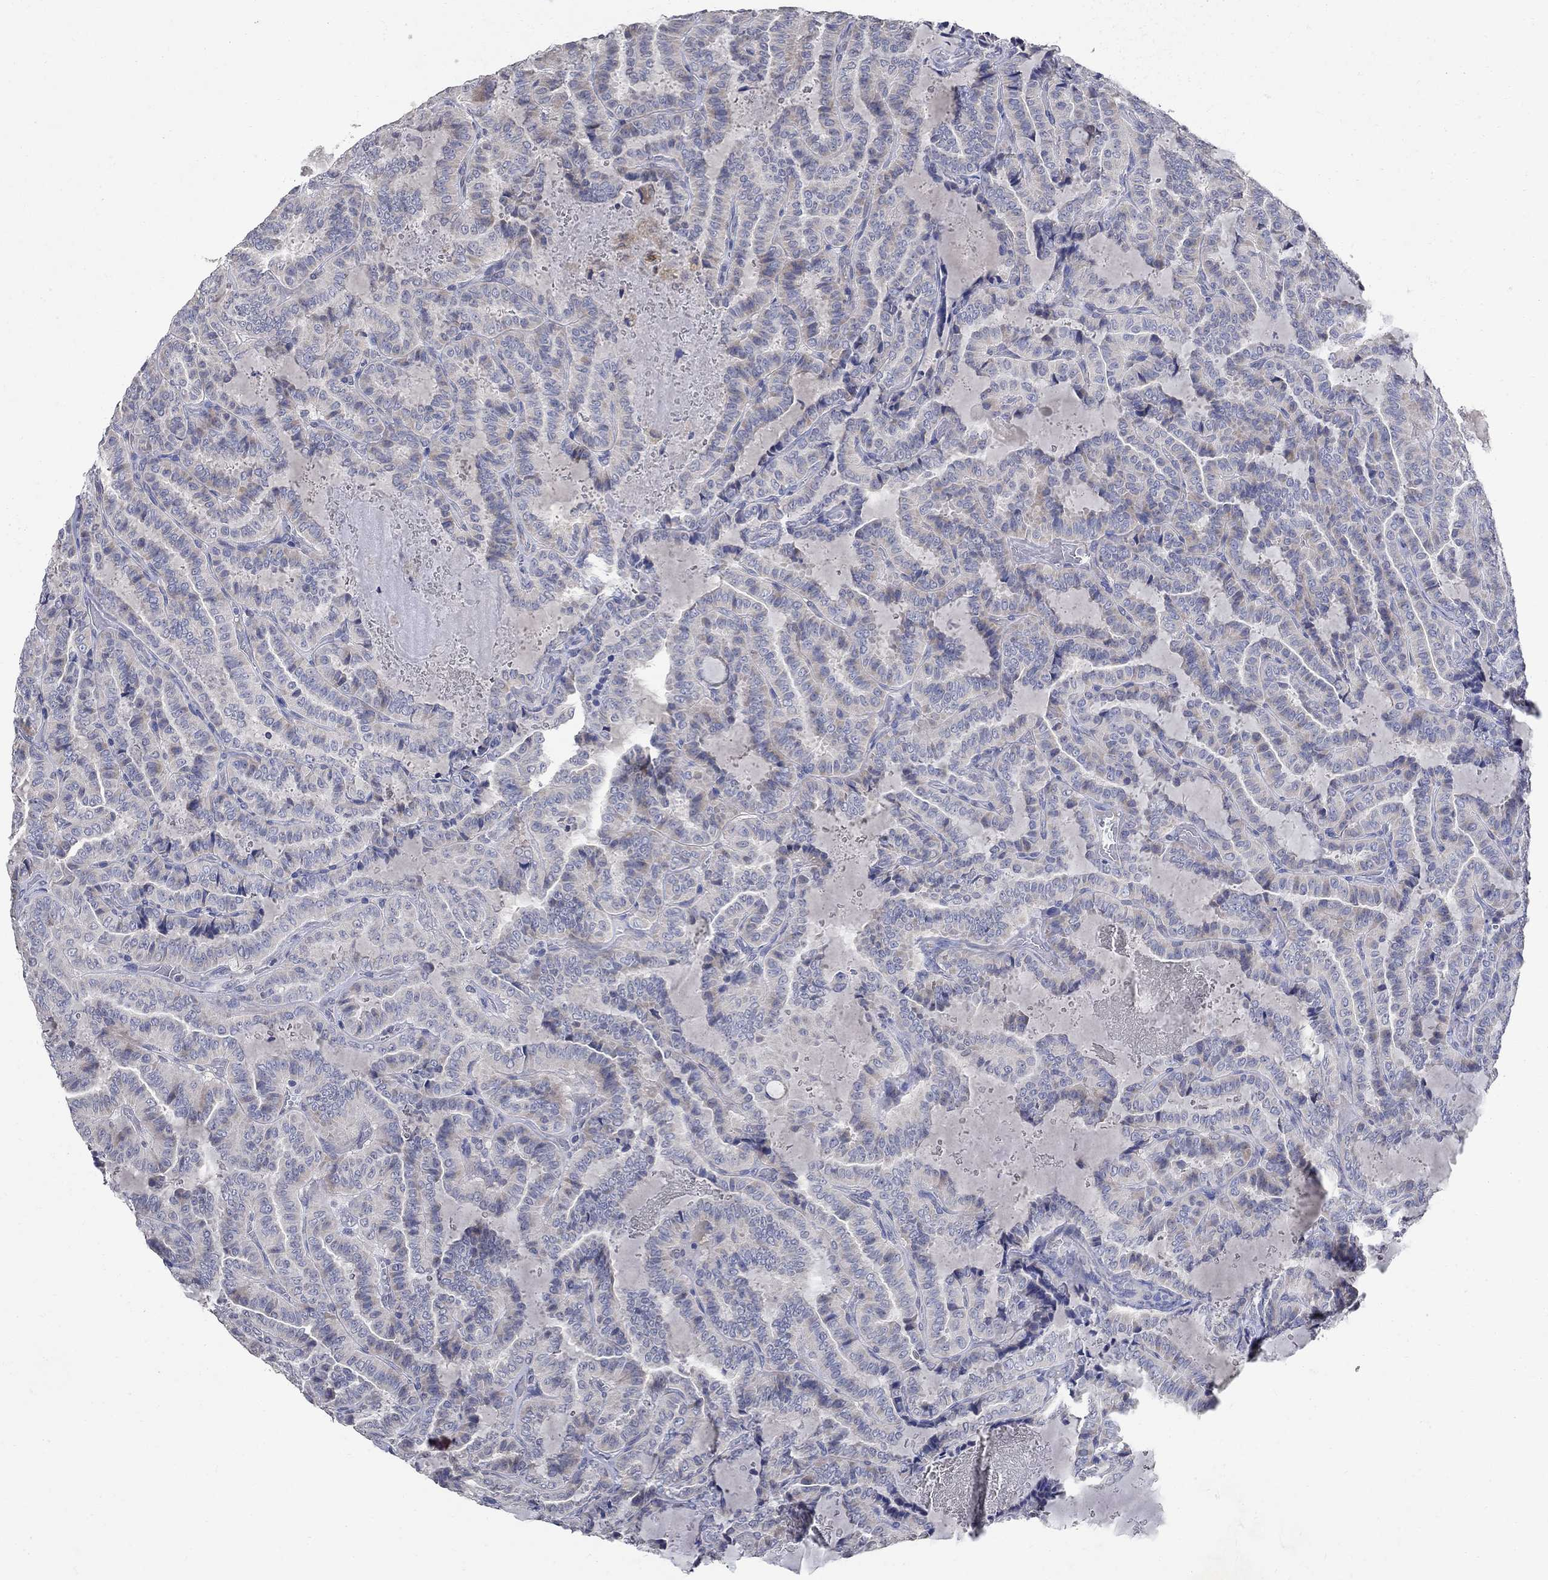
{"staining": {"intensity": "negative", "quantity": "none", "location": "none"}, "tissue": "thyroid cancer", "cell_type": "Tumor cells", "image_type": "cancer", "snomed": [{"axis": "morphology", "description": "Papillary adenocarcinoma, NOS"}, {"axis": "topography", "description": "Thyroid gland"}], "caption": "Immunohistochemical staining of human thyroid cancer displays no significant staining in tumor cells.", "gene": "TMEM169", "patient": {"sex": "female", "age": 39}}